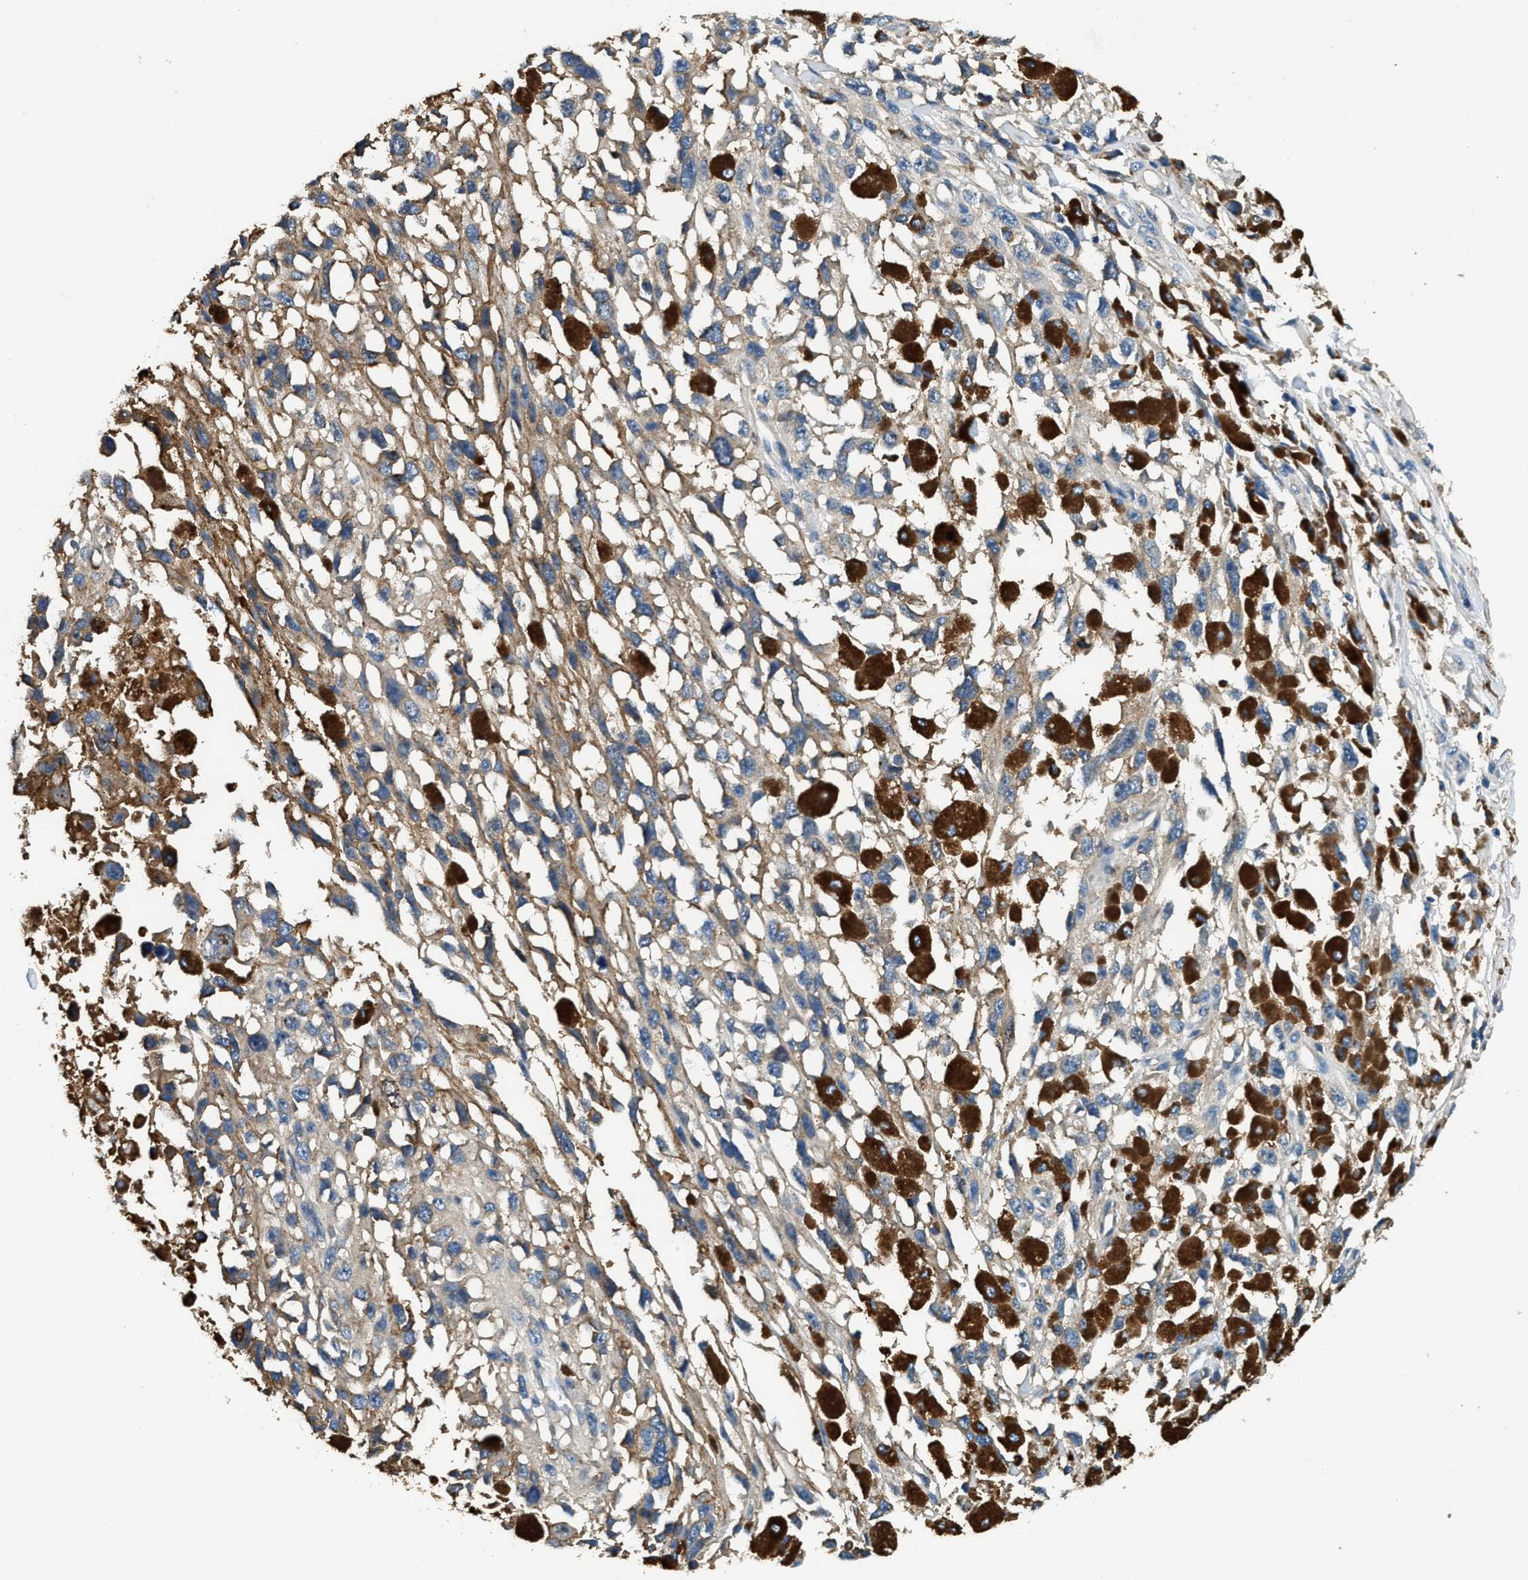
{"staining": {"intensity": "weak", "quantity": "<25%", "location": "cytoplasmic/membranous"}, "tissue": "melanoma", "cell_type": "Tumor cells", "image_type": "cancer", "snomed": [{"axis": "morphology", "description": "Malignant melanoma, Metastatic site"}, {"axis": "topography", "description": "Lymph node"}], "caption": "Immunohistochemical staining of melanoma shows no significant positivity in tumor cells.", "gene": "ANXA3", "patient": {"sex": "male", "age": 59}}